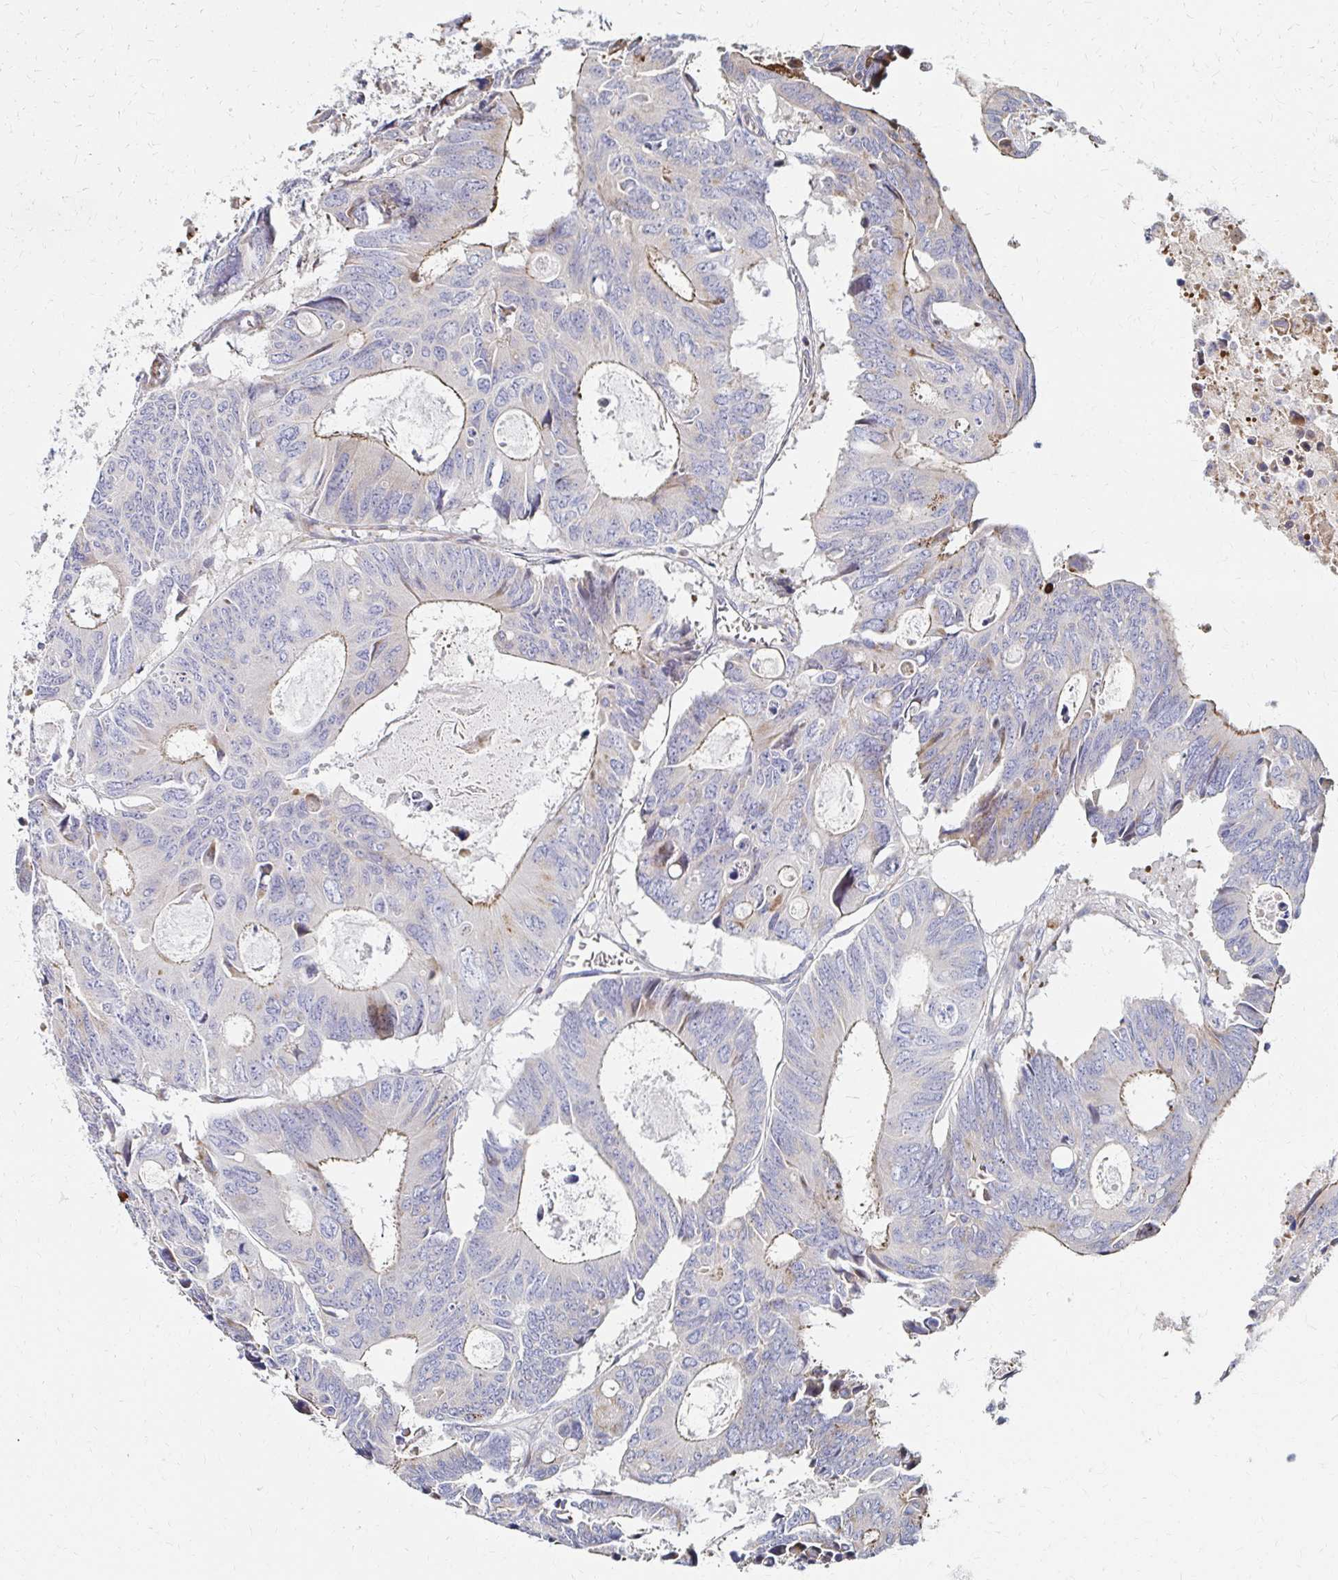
{"staining": {"intensity": "weak", "quantity": "<25%", "location": "cytoplasmic/membranous"}, "tissue": "colorectal cancer", "cell_type": "Tumor cells", "image_type": "cancer", "snomed": [{"axis": "morphology", "description": "Adenocarcinoma, NOS"}, {"axis": "topography", "description": "Rectum"}], "caption": "High magnification brightfield microscopy of adenocarcinoma (colorectal) stained with DAB (3,3'-diaminobenzidine) (brown) and counterstained with hematoxylin (blue): tumor cells show no significant expression.", "gene": "MAN1A1", "patient": {"sex": "male", "age": 76}}